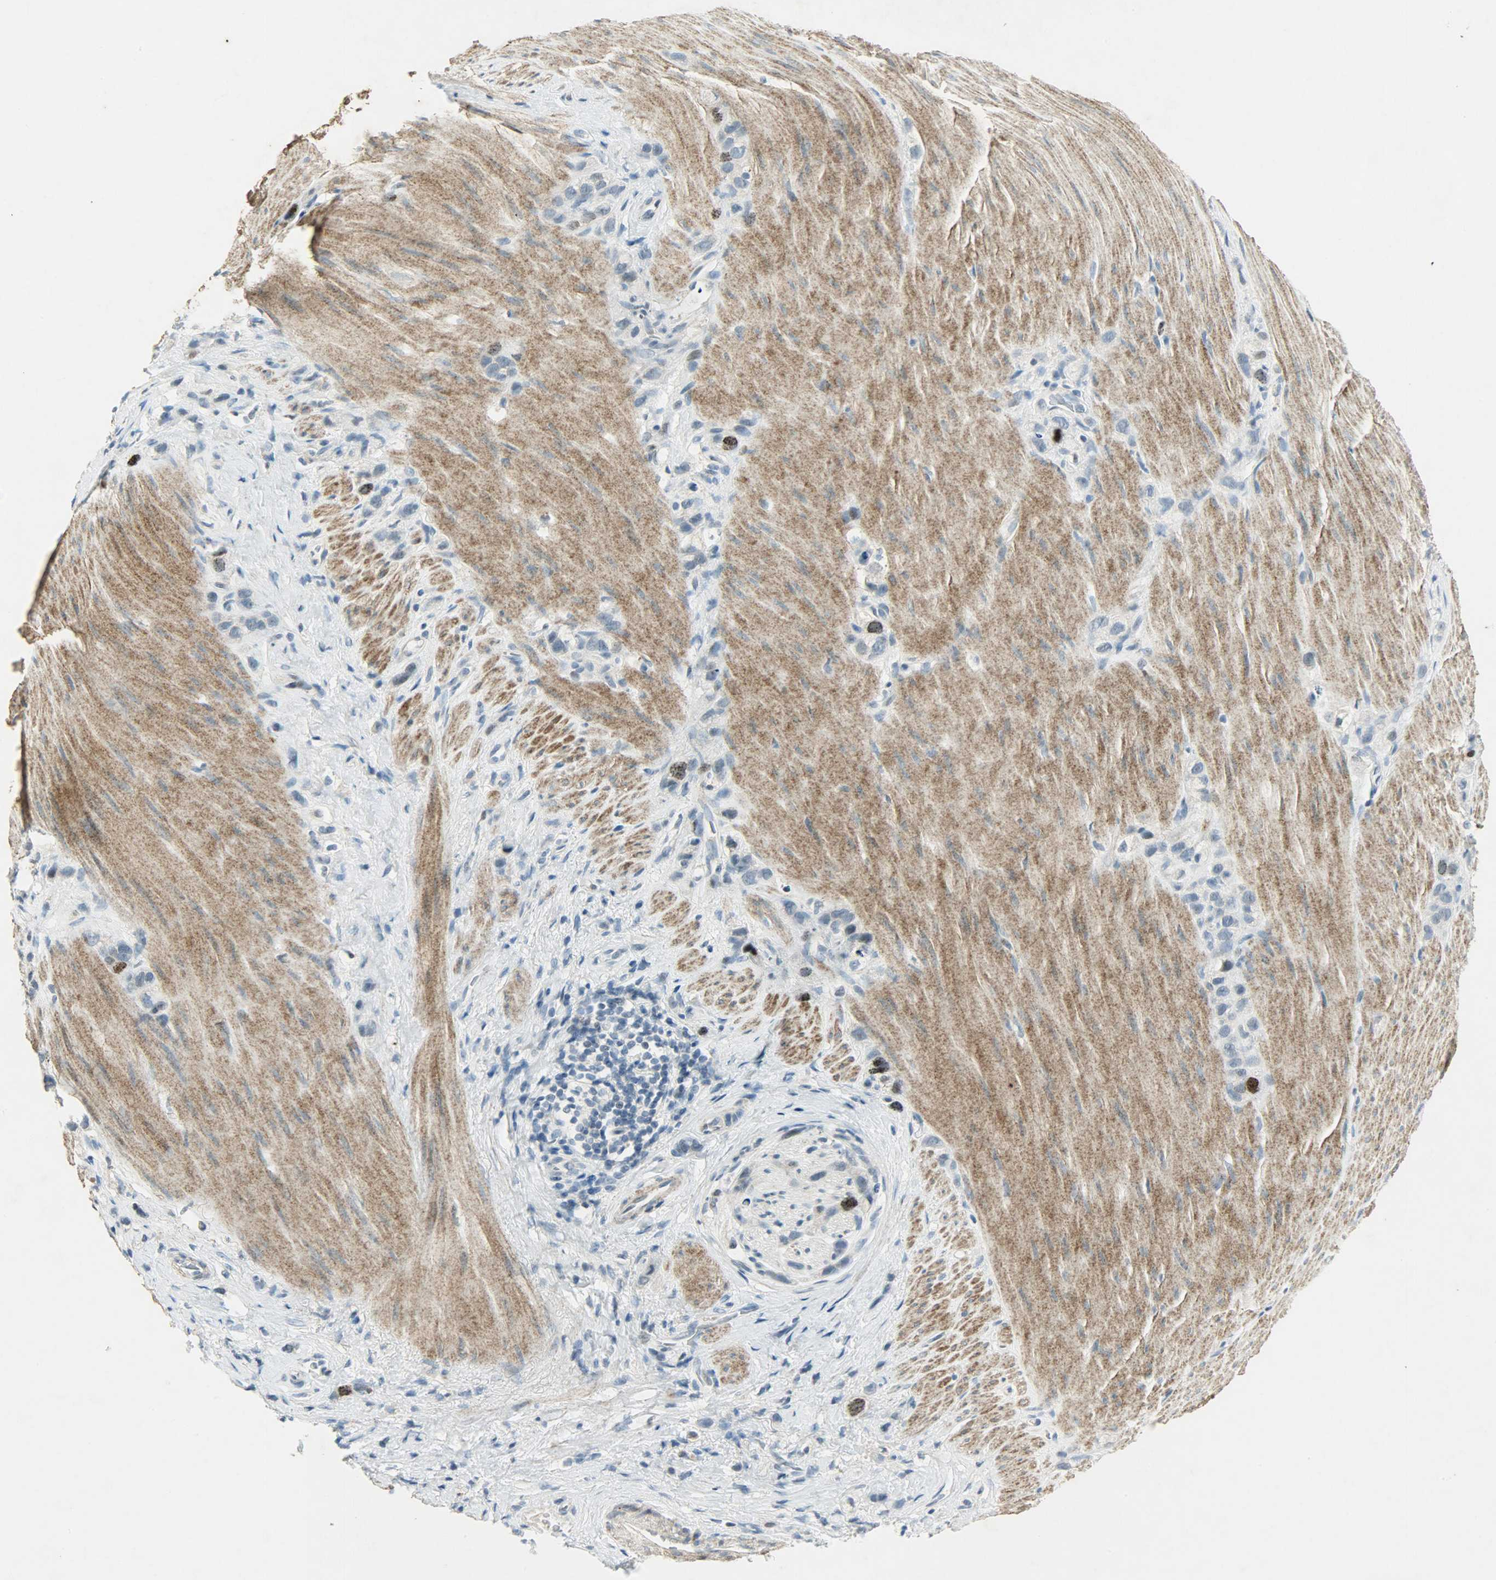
{"staining": {"intensity": "strong", "quantity": "<25%", "location": "nuclear"}, "tissue": "stomach cancer", "cell_type": "Tumor cells", "image_type": "cancer", "snomed": [{"axis": "morphology", "description": "Normal tissue, NOS"}, {"axis": "morphology", "description": "Adenocarcinoma, NOS"}, {"axis": "morphology", "description": "Adenocarcinoma, High grade"}, {"axis": "topography", "description": "Stomach, upper"}, {"axis": "topography", "description": "Stomach"}], "caption": "Human stomach cancer stained with a protein marker displays strong staining in tumor cells.", "gene": "AURKB", "patient": {"sex": "female", "age": 65}}